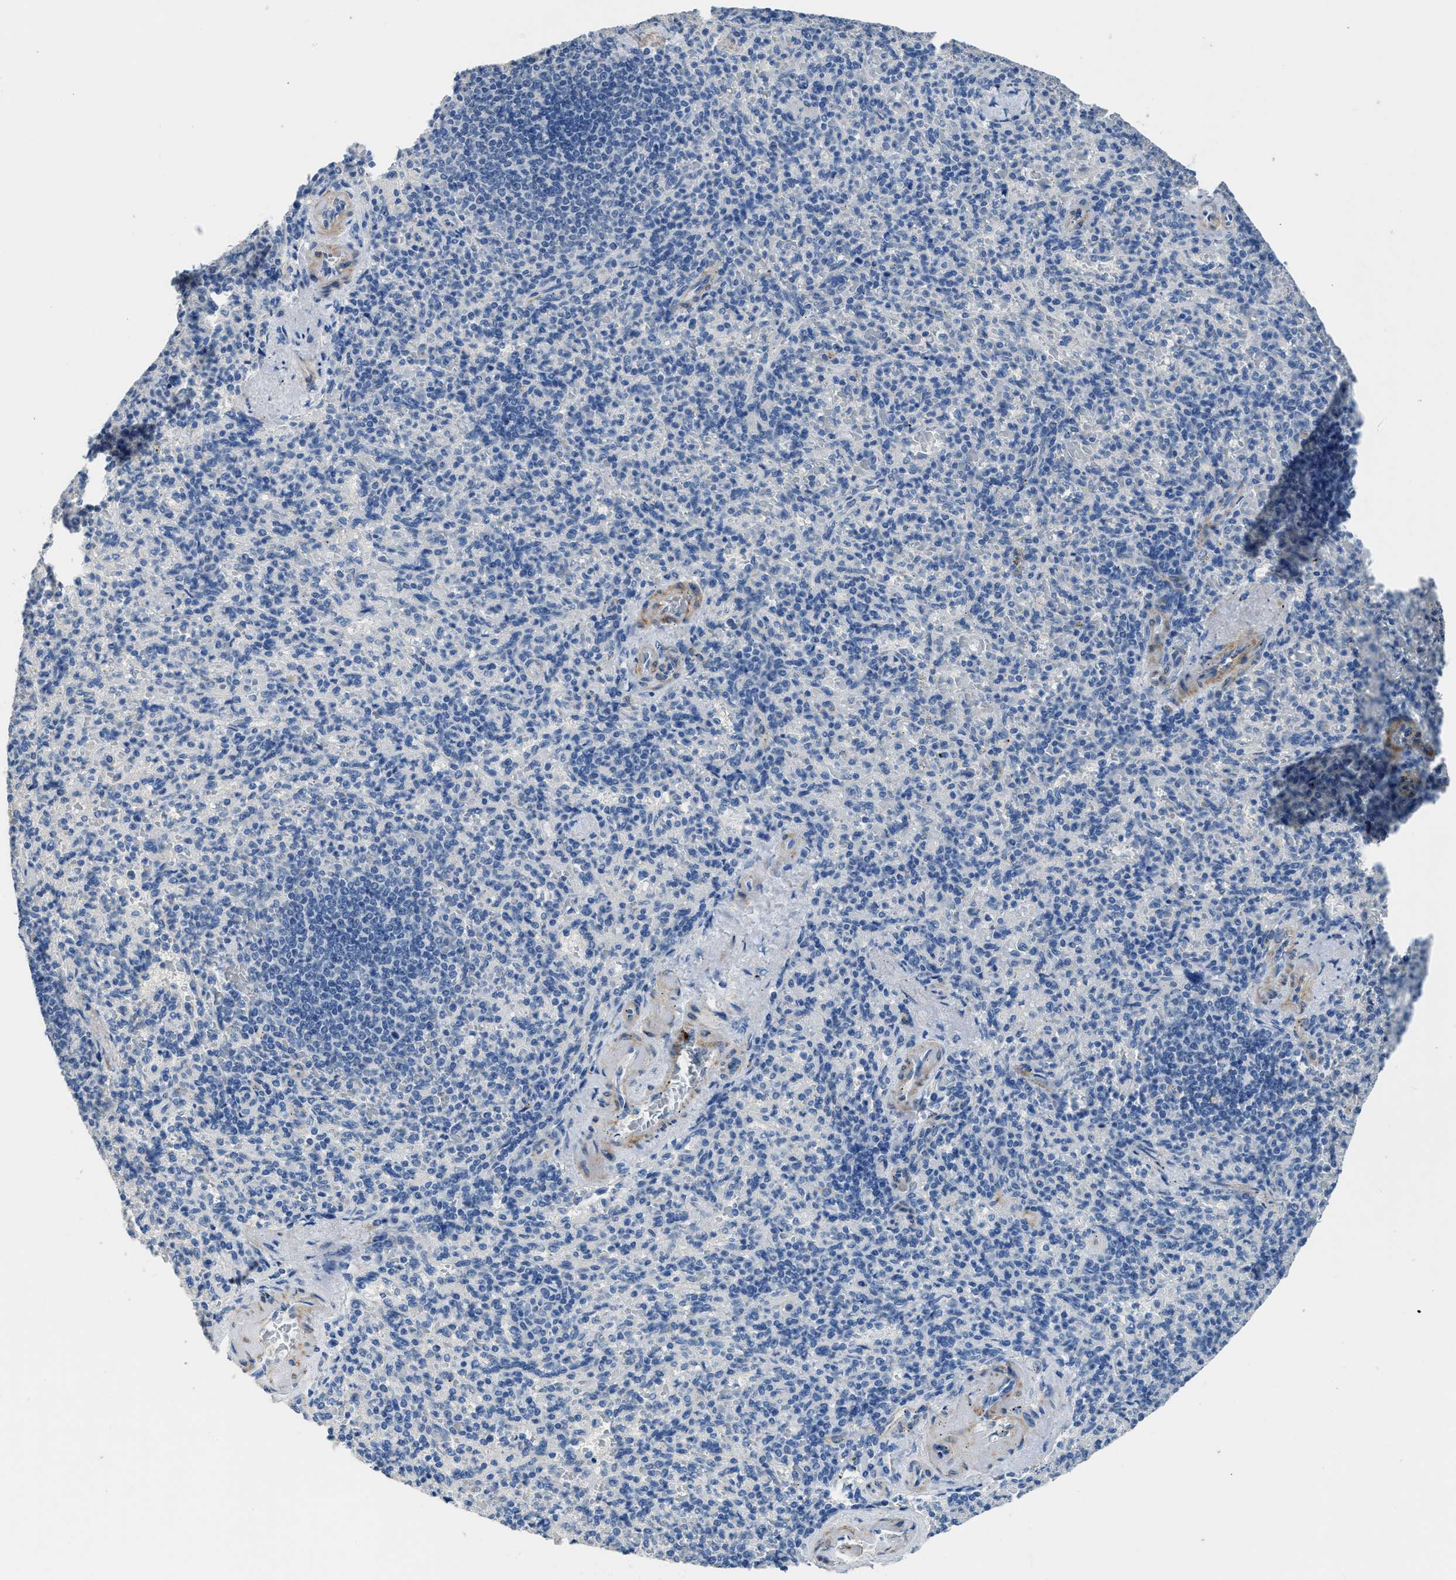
{"staining": {"intensity": "negative", "quantity": "none", "location": "none"}, "tissue": "spleen", "cell_type": "Cells in red pulp", "image_type": "normal", "snomed": [{"axis": "morphology", "description": "Normal tissue, NOS"}, {"axis": "topography", "description": "Spleen"}], "caption": "DAB (3,3'-diaminobenzidine) immunohistochemical staining of unremarkable human spleen shows no significant expression in cells in red pulp. (Stains: DAB immunohistochemistry with hematoxylin counter stain, Microscopy: brightfield microscopy at high magnification).", "gene": "ZSWIM5", "patient": {"sex": "female", "age": 74}}